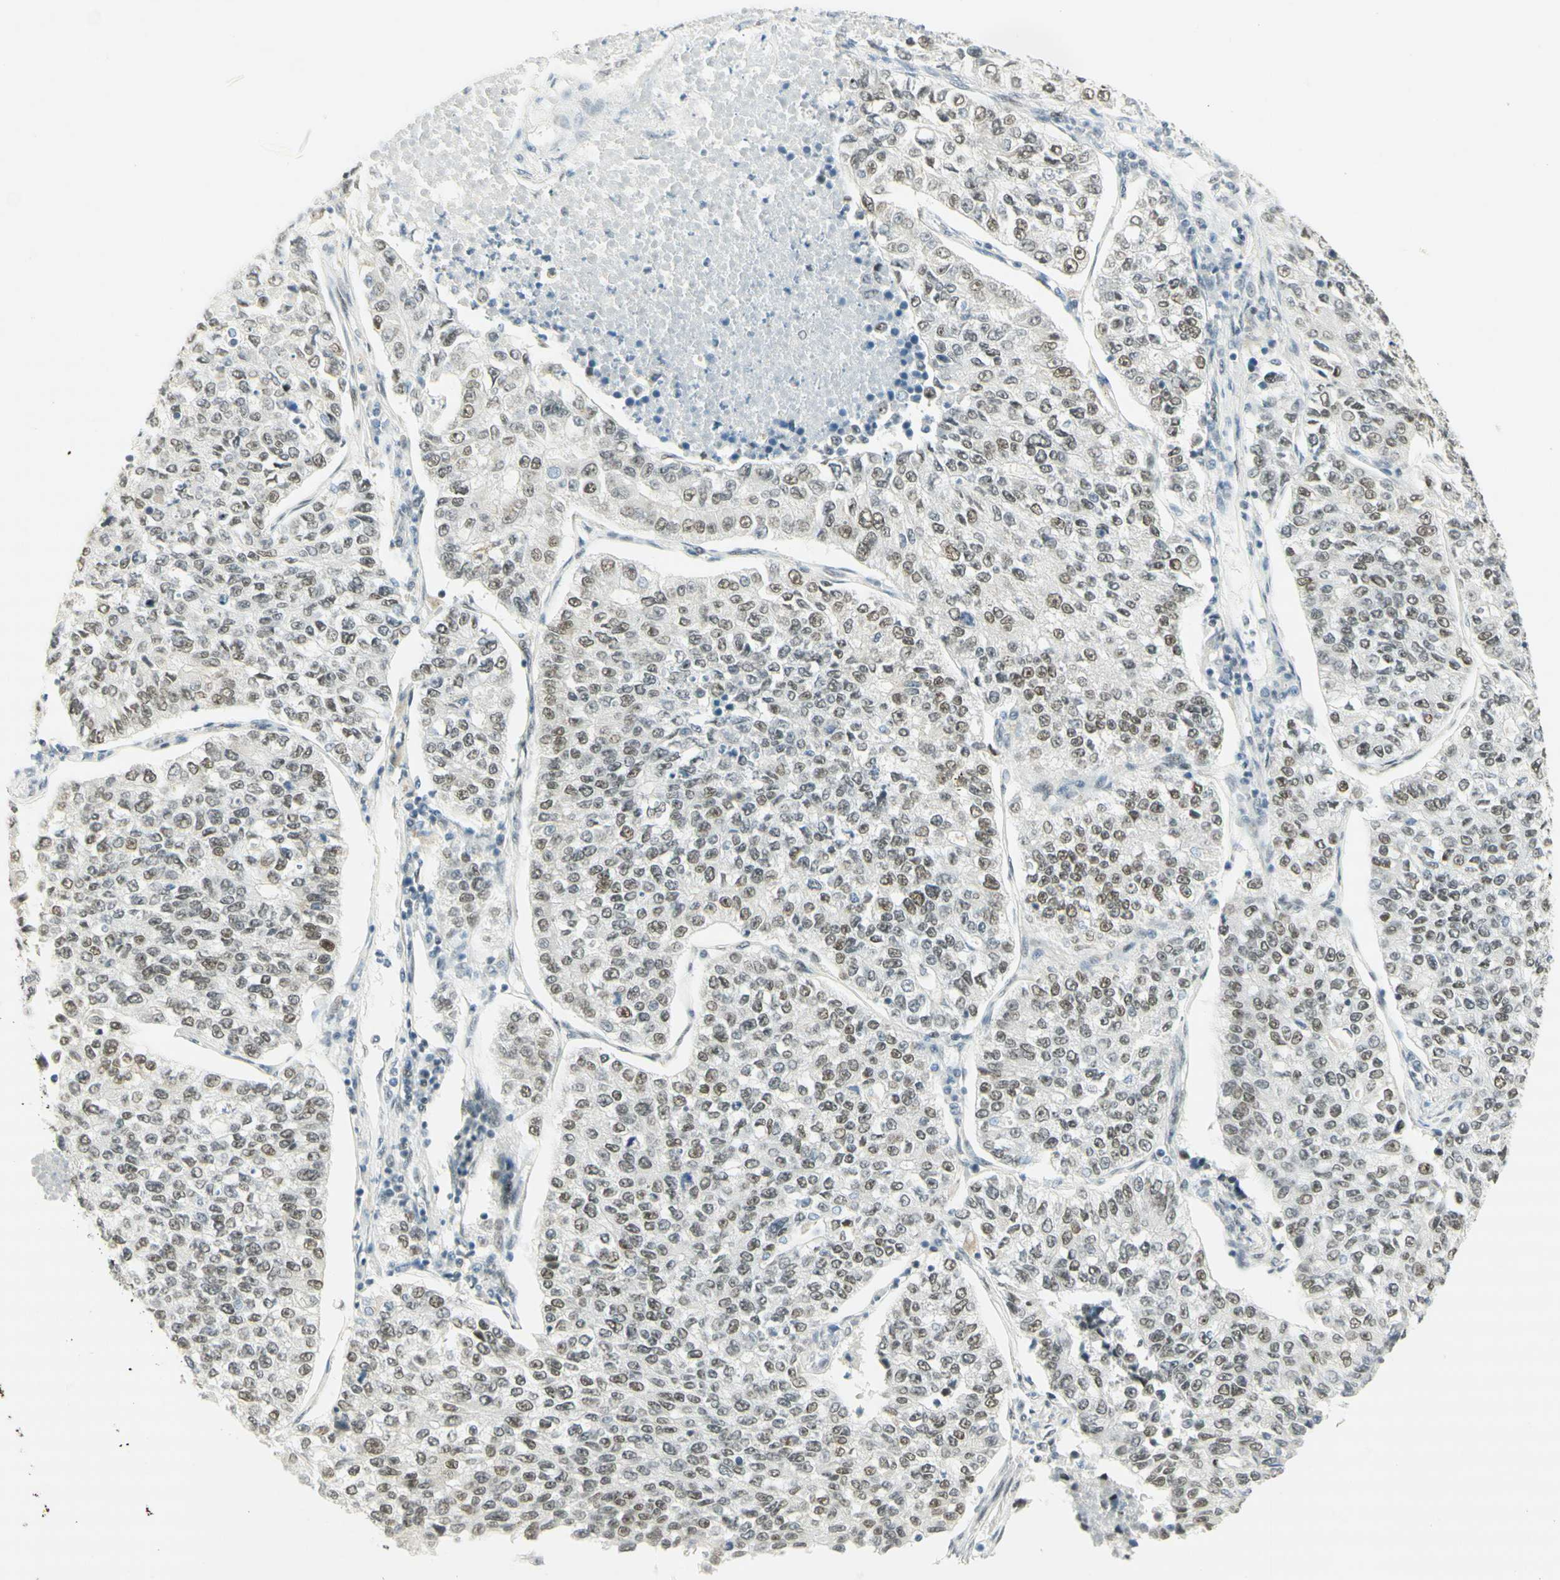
{"staining": {"intensity": "weak", "quantity": "25%-75%", "location": "nuclear"}, "tissue": "lung cancer", "cell_type": "Tumor cells", "image_type": "cancer", "snomed": [{"axis": "morphology", "description": "Adenocarcinoma, NOS"}, {"axis": "topography", "description": "Lung"}], "caption": "High-power microscopy captured an immunohistochemistry (IHC) photomicrograph of lung adenocarcinoma, revealing weak nuclear positivity in about 25%-75% of tumor cells.", "gene": "PMS2", "patient": {"sex": "male", "age": 49}}